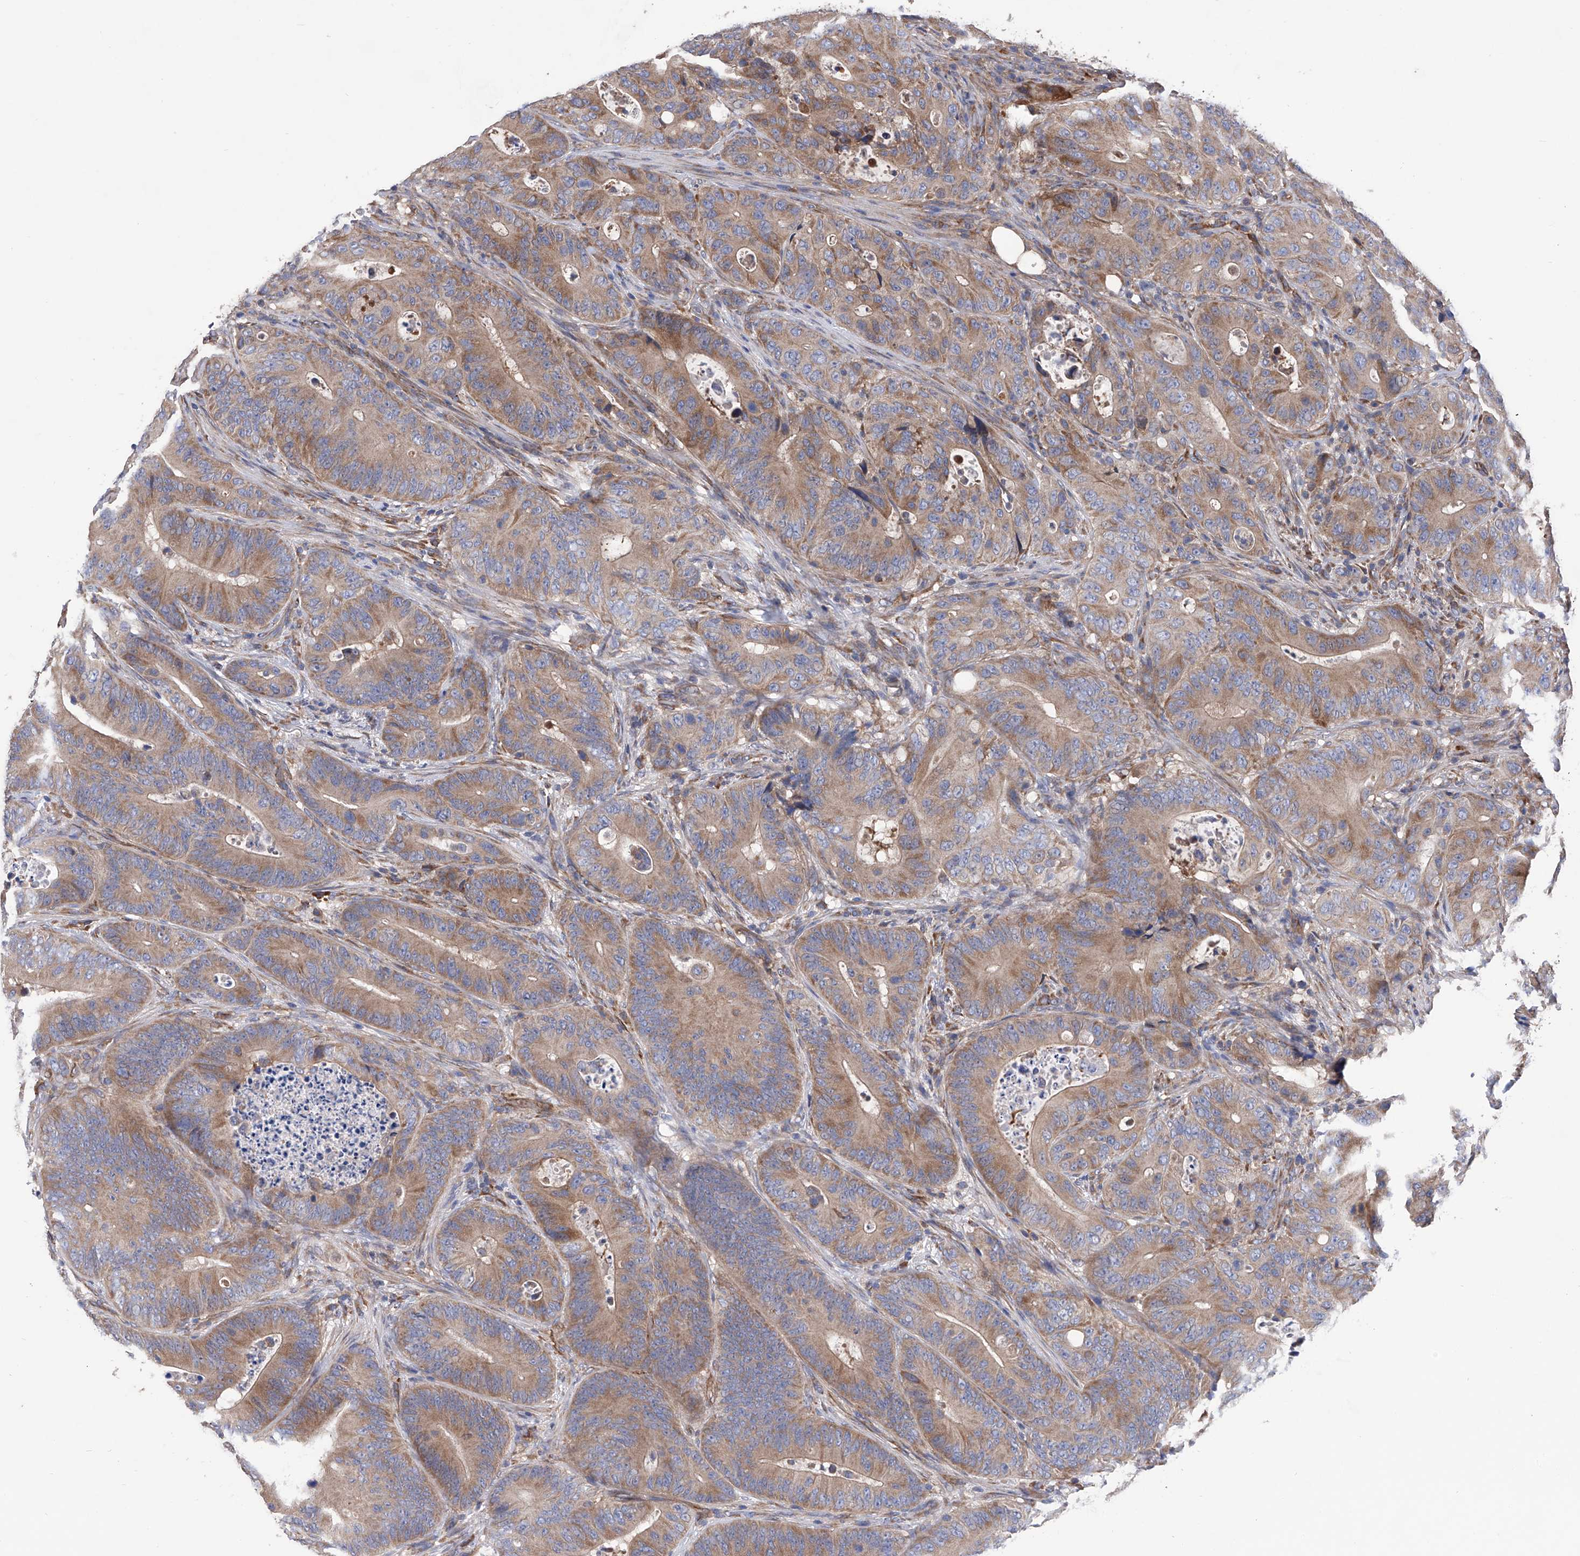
{"staining": {"intensity": "moderate", "quantity": ">75%", "location": "cytoplasmic/membranous"}, "tissue": "colorectal cancer", "cell_type": "Tumor cells", "image_type": "cancer", "snomed": [{"axis": "morphology", "description": "Adenocarcinoma, NOS"}, {"axis": "topography", "description": "Colon"}], "caption": "A brown stain labels moderate cytoplasmic/membranous staining of a protein in colorectal adenocarcinoma tumor cells.", "gene": "INPP5B", "patient": {"sex": "male", "age": 83}}